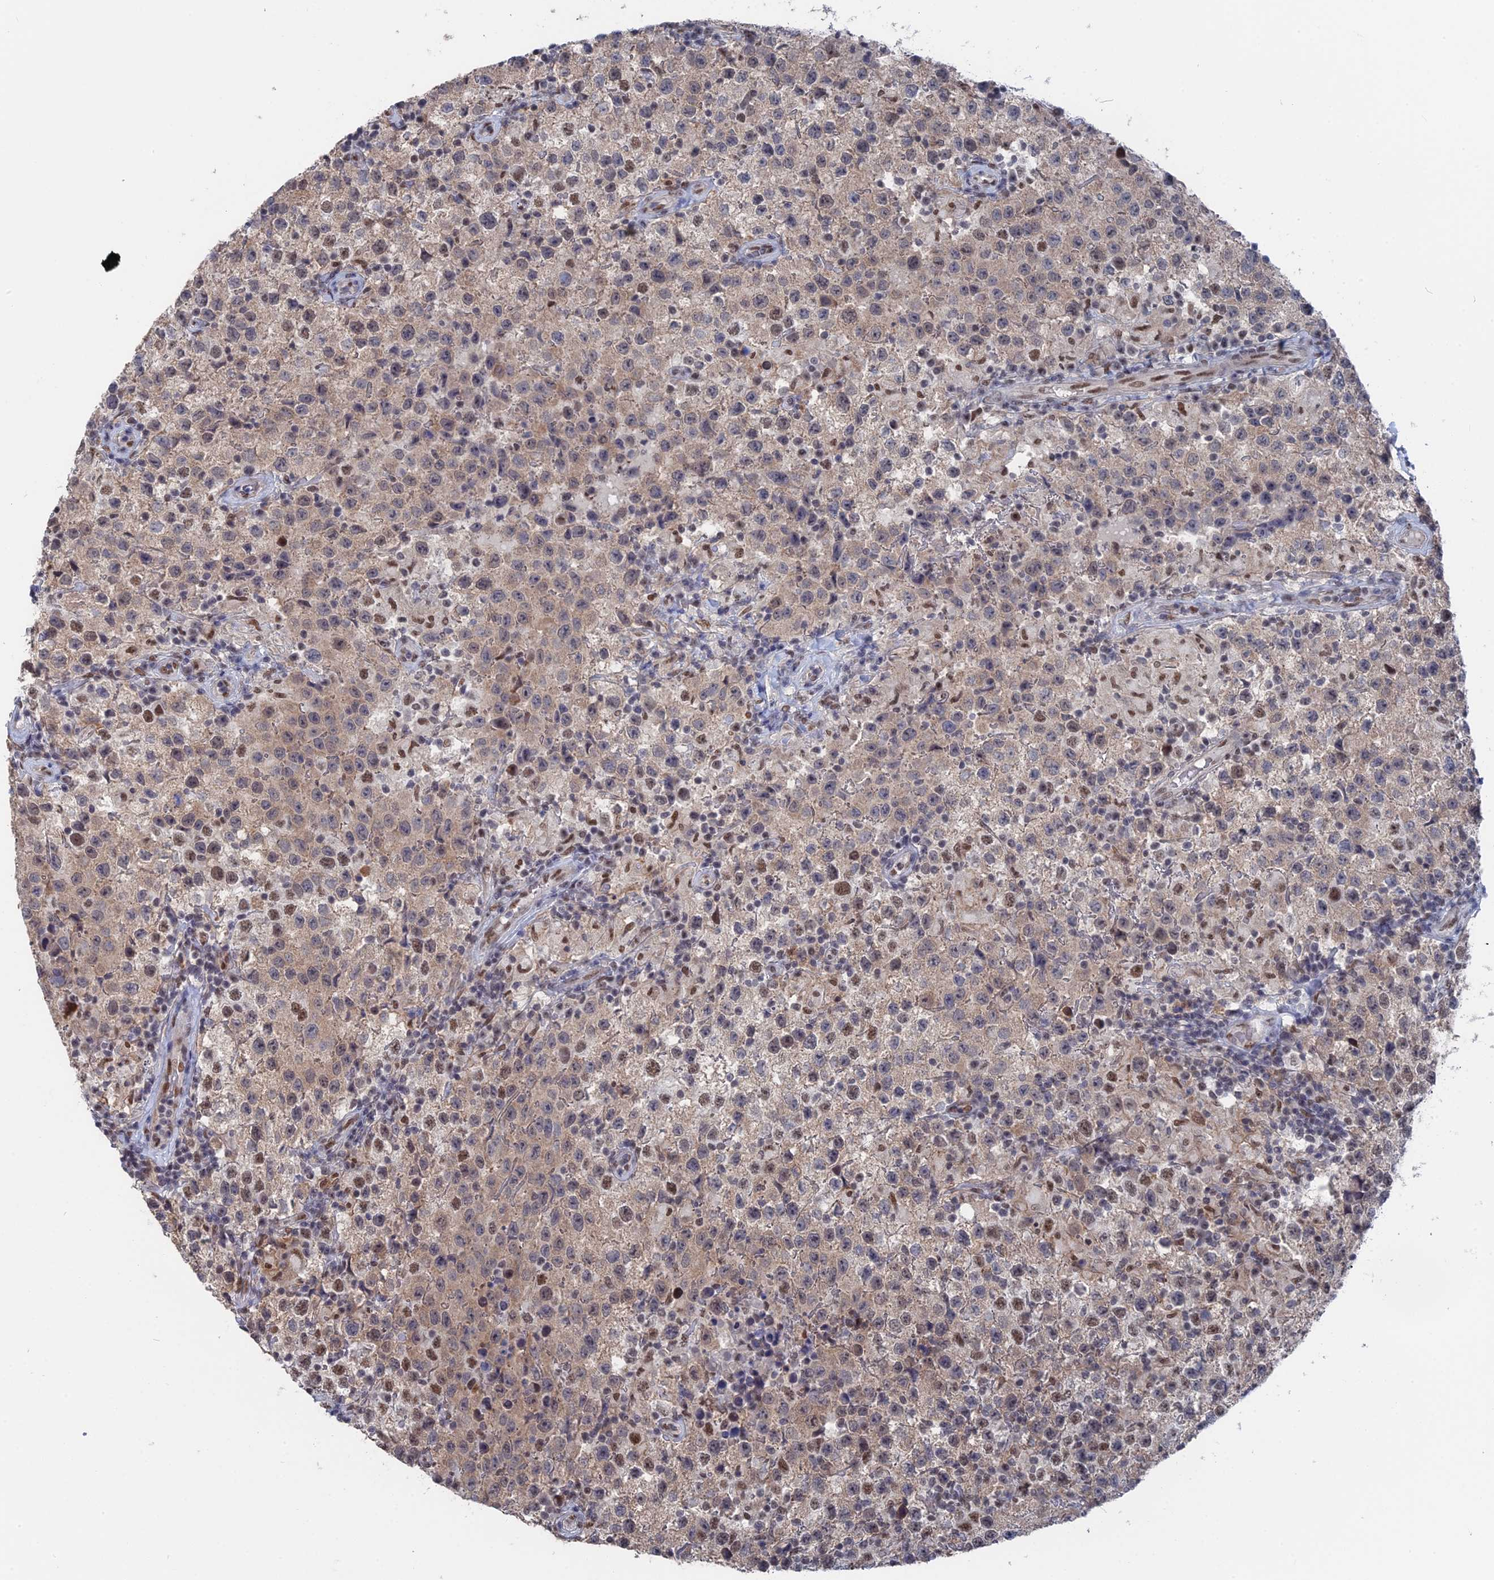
{"staining": {"intensity": "weak", "quantity": "25%-75%", "location": "cytoplasmic/membranous,nuclear"}, "tissue": "testis cancer", "cell_type": "Tumor cells", "image_type": "cancer", "snomed": [{"axis": "morphology", "description": "Seminoma, NOS"}, {"axis": "morphology", "description": "Carcinoma, Embryonal, NOS"}, {"axis": "topography", "description": "Testis"}], "caption": "About 25%-75% of tumor cells in testis cancer (seminoma) reveal weak cytoplasmic/membranous and nuclear protein expression as visualized by brown immunohistochemical staining.", "gene": "TSSC4", "patient": {"sex": "male", "age": 41}}